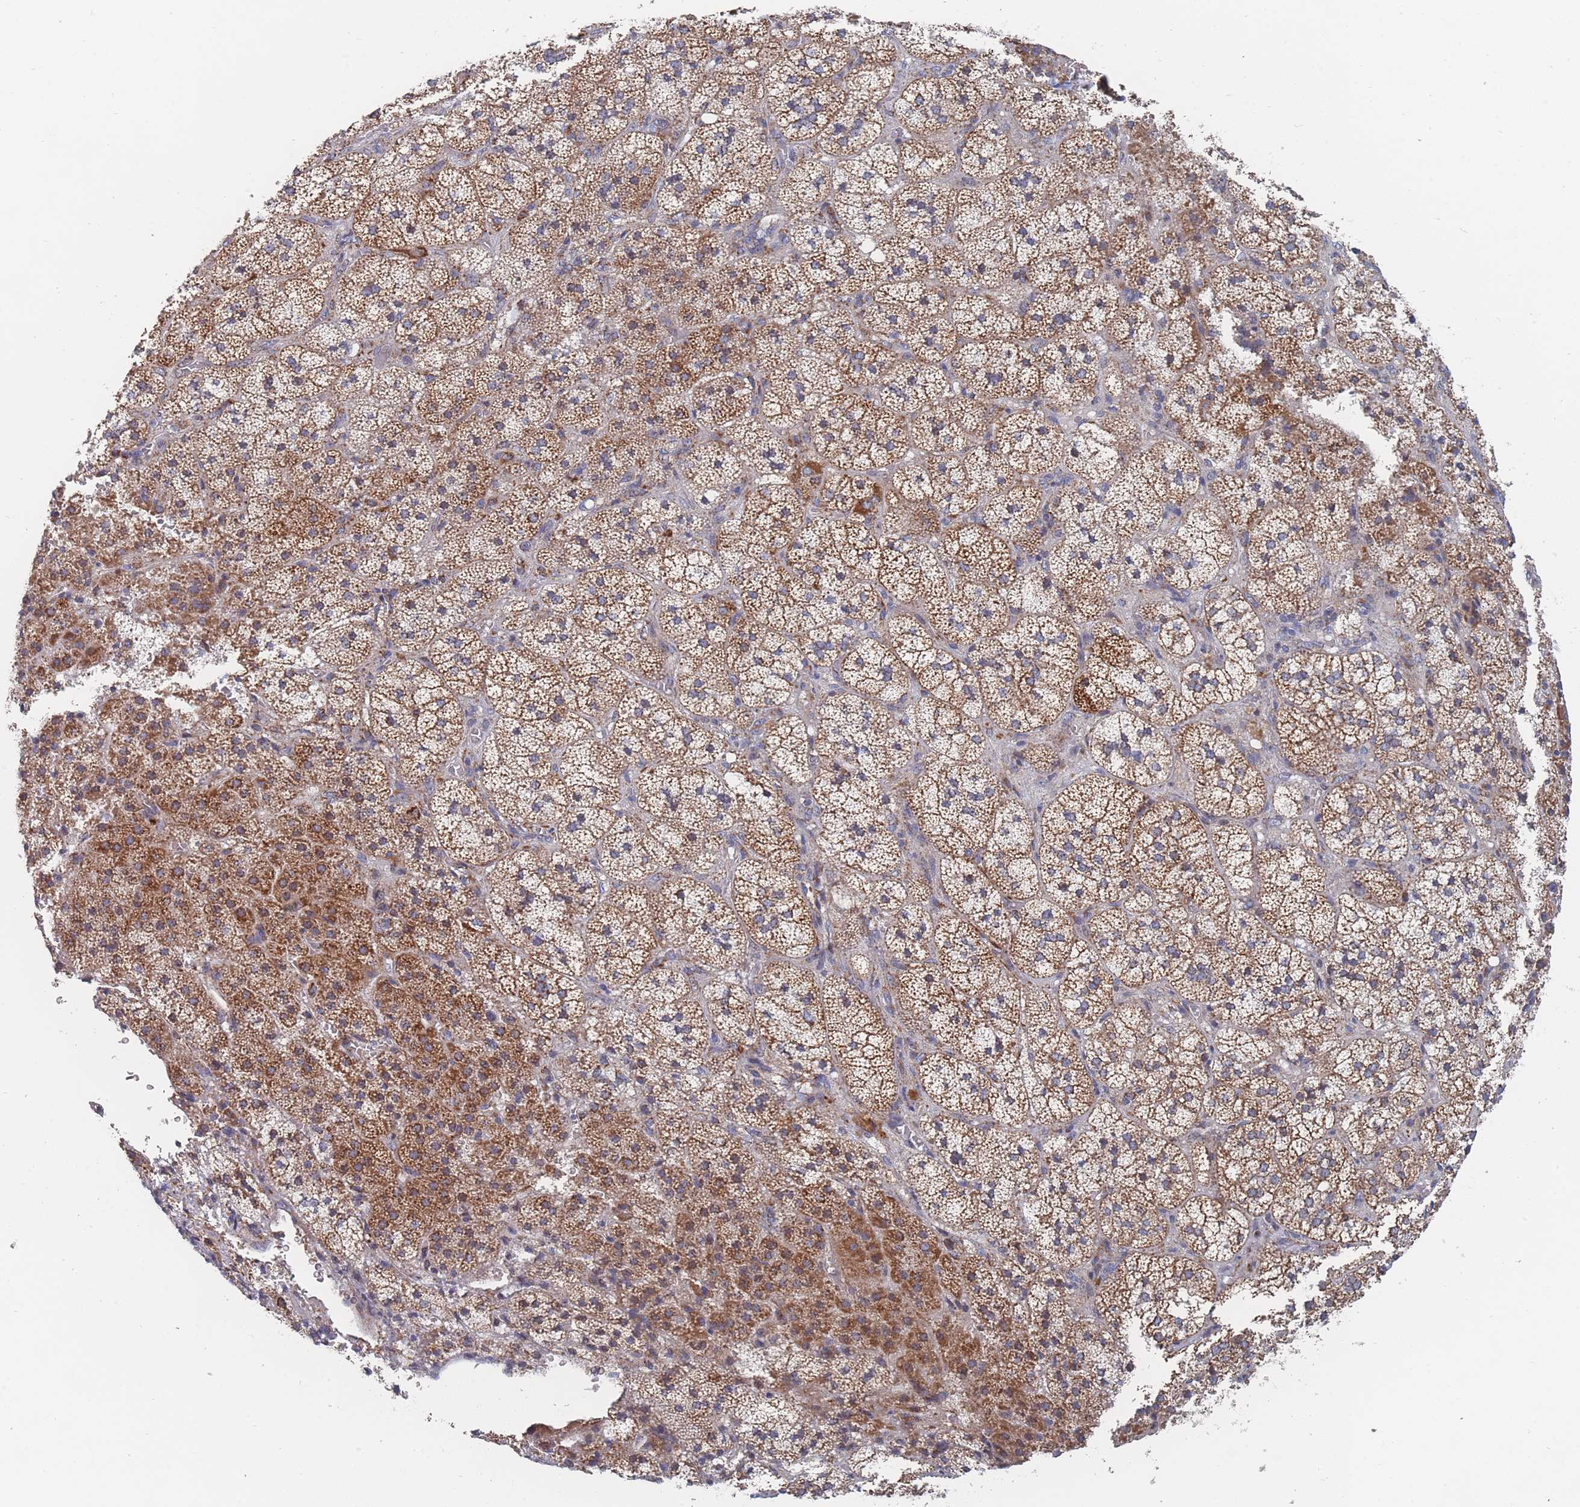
{"staining": {"intensity": "strong", "quantity": "25%-75%", "location": "cytoplasmic/membranous"}, "tissue": "adrenal gland", "cell_type": "Glandular cells", "image_type": "normal", "snomed": [{"axis": "morphology", "description": "Normal tissue, NOS"}, {"axis": "topography", "description": "Adrenal gland"}], "caption": "Brown immunohistochemical staining in benign human adrenal gland demonstrates strong cytoplasmic/membranous expression in approximately 25%-75% of glandular cells.", "gene": "IKZF4", "patient": {"sex": "female", "age": 44}}